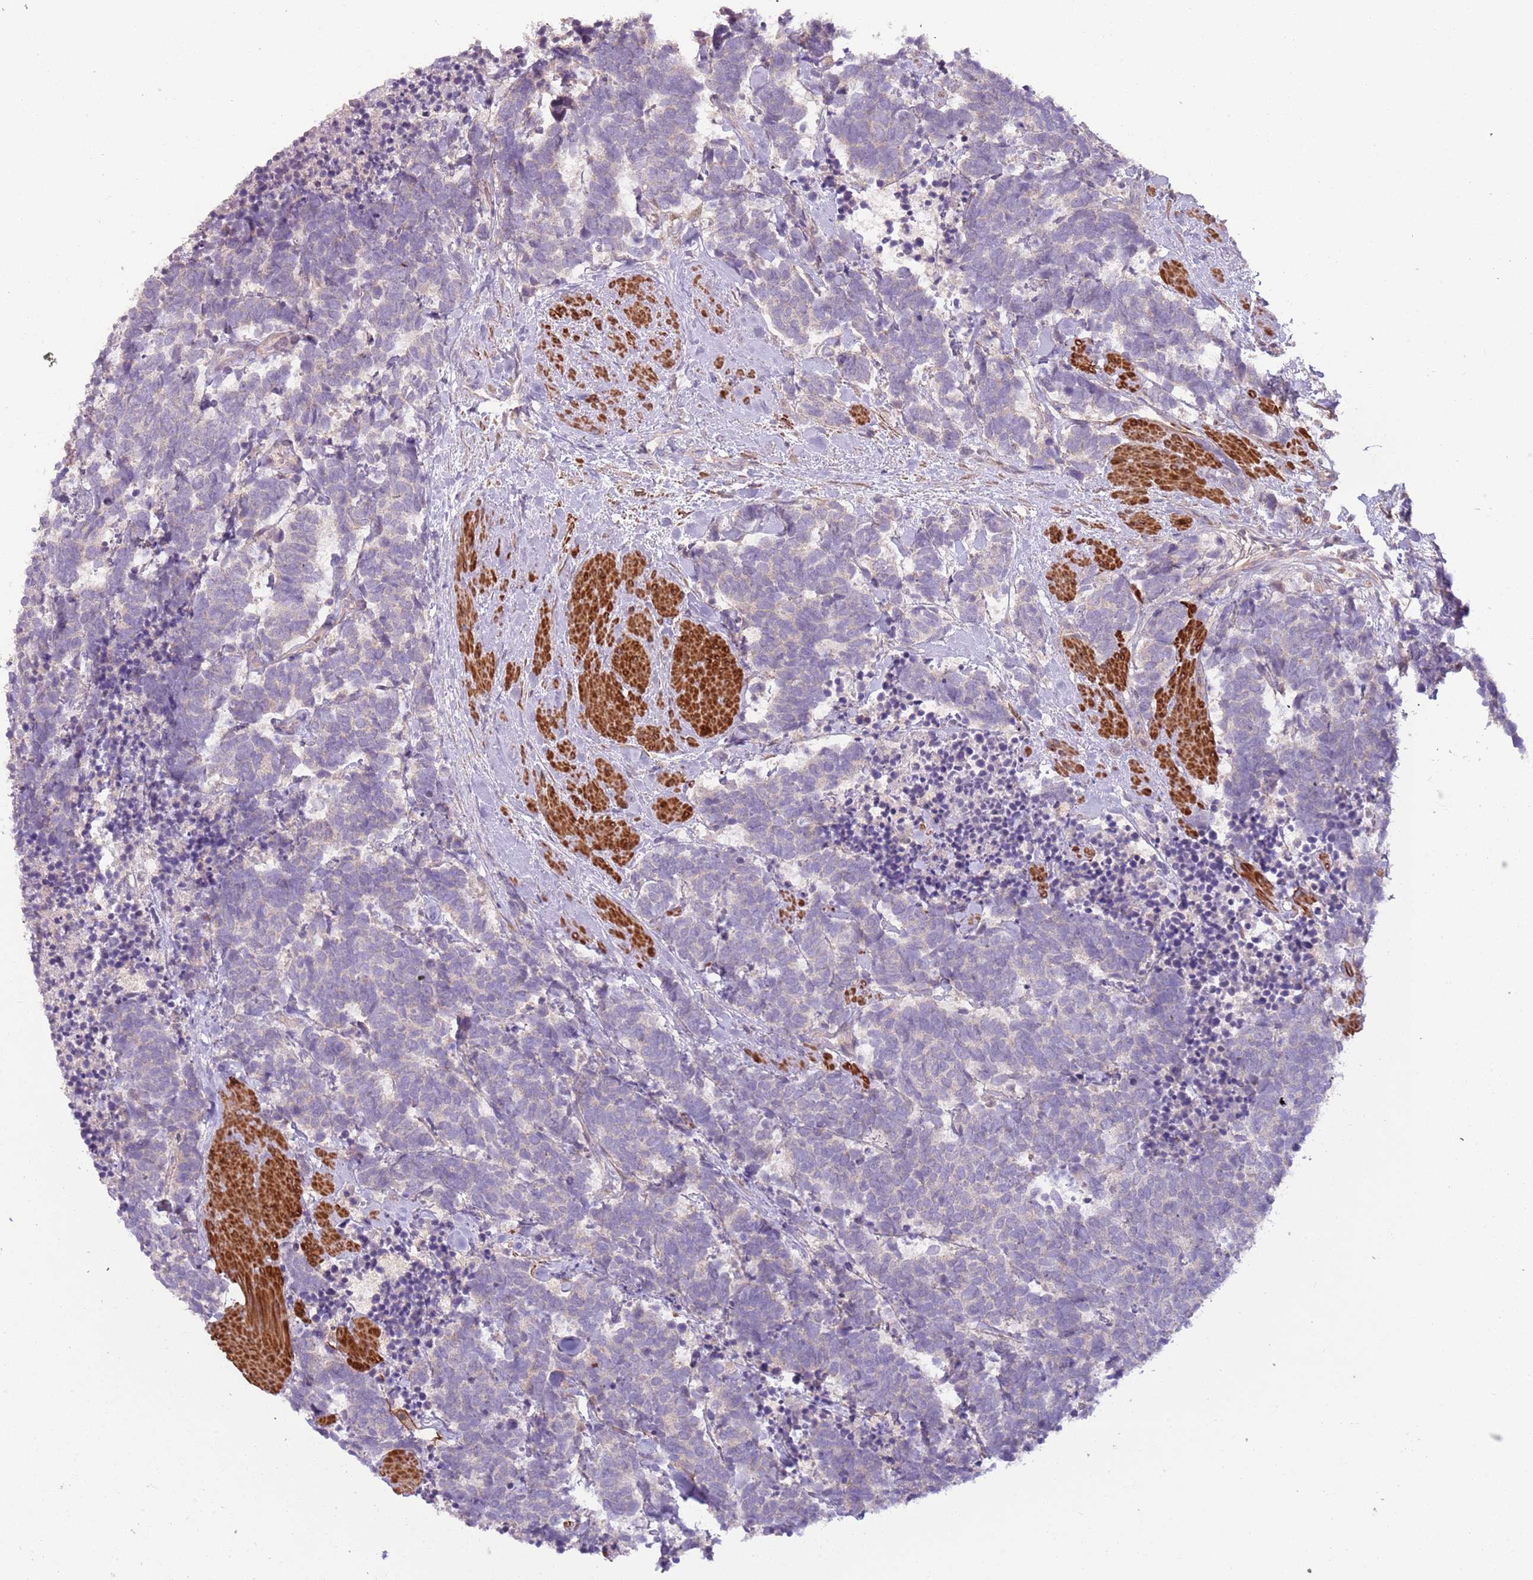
{"staining": {"intensity": "negative", "quantity": "none", "location": "none"}, "tissue": "carcinoid", "cell_type": "Tumor cells", "image_type": "cancer", "snomed": [{"axis": "morphology", "description": "Carcinoma, NOS"}, {"axis": "morphology", "description": "Carcinoid, malignant, NOS"}, {"axis": "topography", "description": "Prostate"}], "caption": "Tumor cells show no significant positivity in carcinoid.", "gene": "DTD2", "patient": {"sex": "male", "age": 57}}